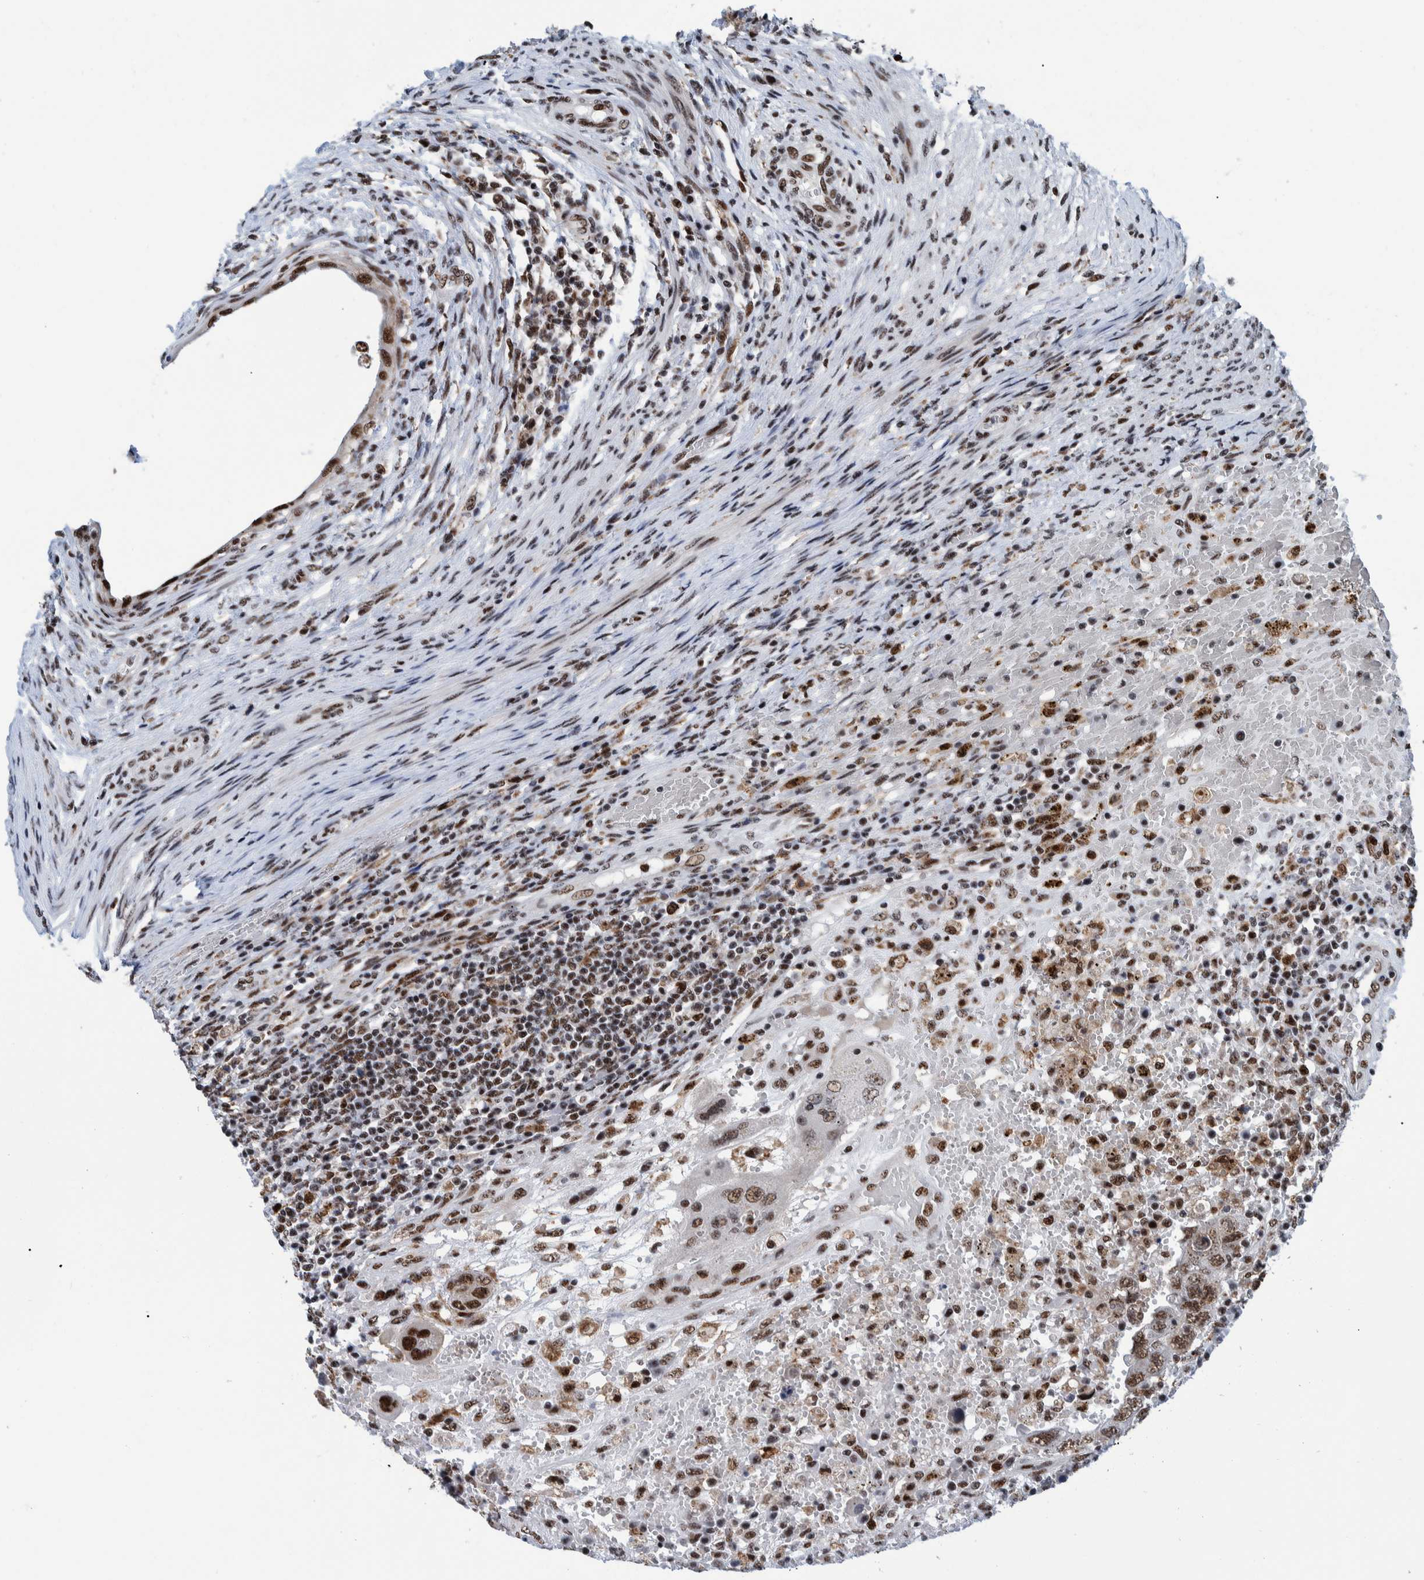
{"staining": {"intensity": "moderate", "quantity": ">75%", "location": "nuclear"}, "tissue": "testis cancer", "cell_type": "Tumor cells", "image_type": "cancer", "snomed": [{"axis": "morphology", "description": "Carcinoma, Embryonal, NOS"}, {"axis": "topography", "description": "Testis"}], "caption": "Brown immunohistochemical staining in testis embryonal carcinoma displays moderate nuclear expression in approximately >75% of tumor cells. The staining was performed using DAB (3,3'-diaminobenzidine) to visualize the protein expression in brown, while the nuclei were stained in blue with hematoxylin (Magnification: 20x).", "gene": "EFTUD2", "patient": {"sex": "male", "age": 26}}